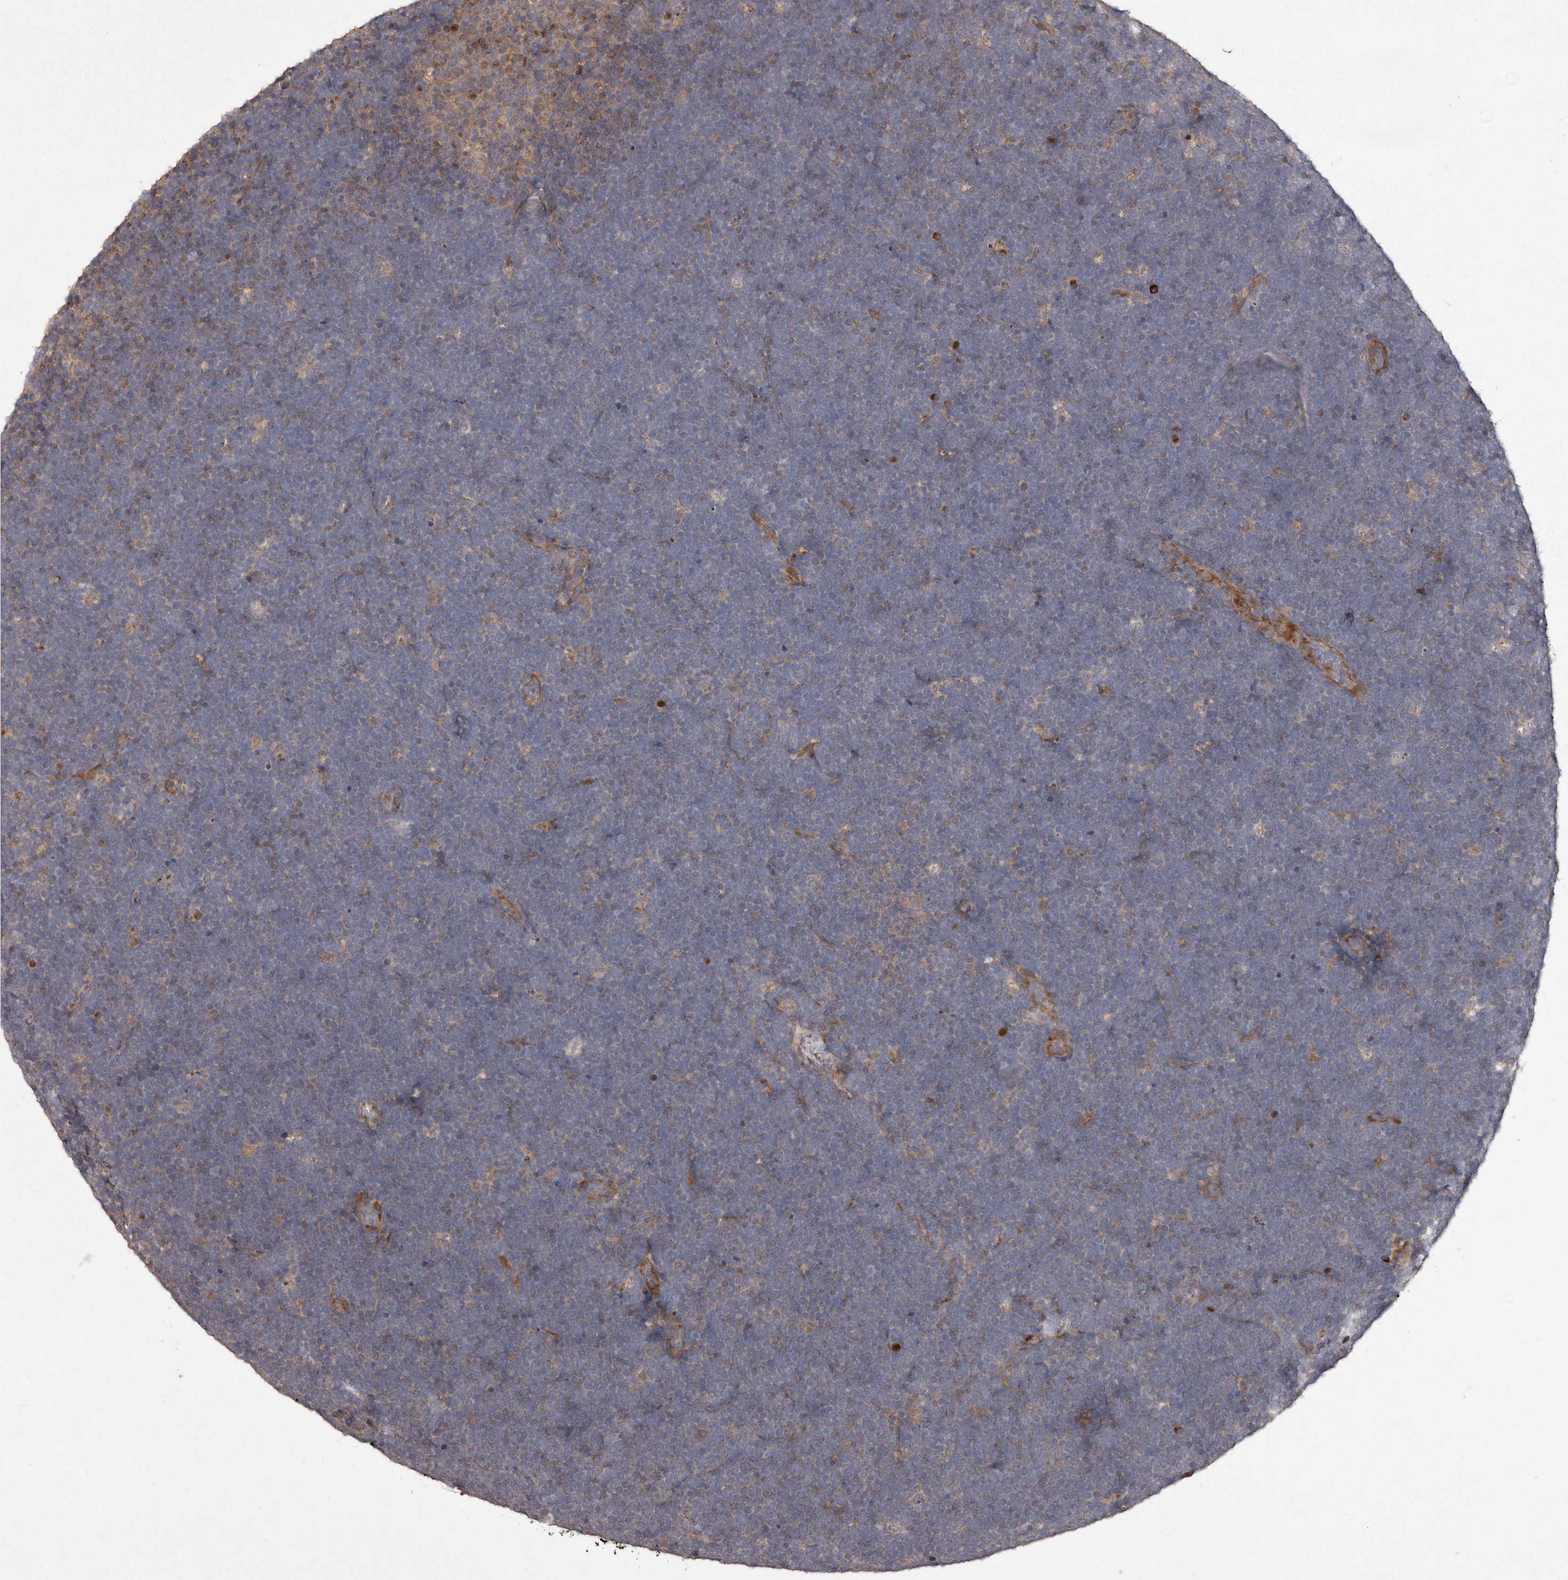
{"staining": {"intensity": "negative", "quantity": "none", "location": "none"}, "tissue": "lymphoma", "cell_type": "Tumor cells", "image_type": "cancer", "snomed": [{"axis": "morphology", "description": "Malignant lymphoma, non-Hodgkin's type, High grade"}, {"axis": "topography", "description": "Lymph node"}], "caption": "This is an IHC histopathology image of human lymphoma. There is no positivity in tumor cells.", "gene": "FLAD1", "patient": {"sex": "male", "age": 13}}